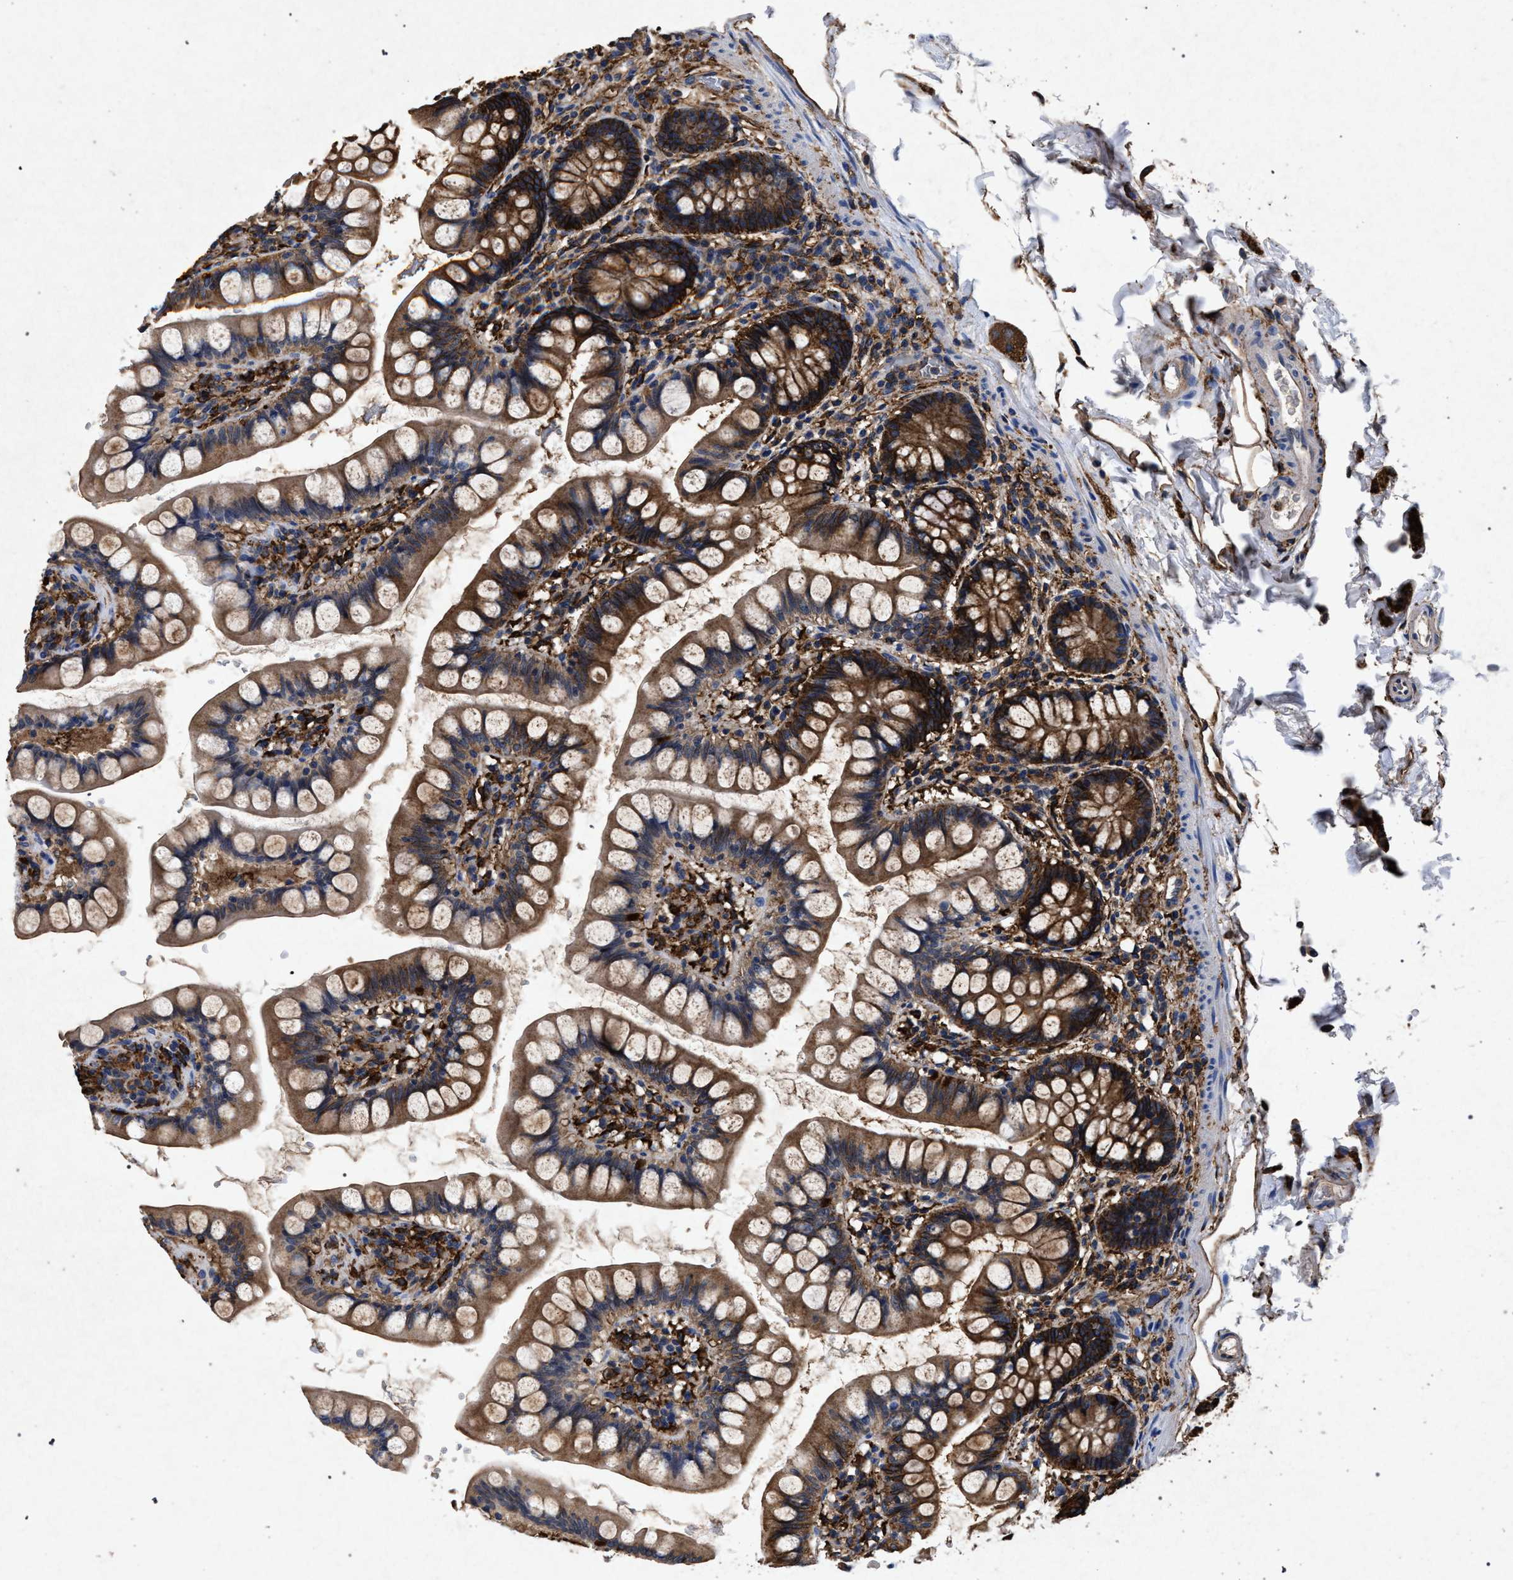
{"staining": {"intensity": "strong", "quantity": ">75%", "location": "cytoplasmic/membranous"}, "tissue": "small intestine", "cell_type": "Glandular cells", "image_type": "normal", "snomed": [{"axis": "morphology", "description": "Normal tissue, NOS"}, {"axis": "topography", "description": "Small intestine"}], "caption": "An immunohistochemistry image of normal tissue is shown. Protein staining in brown shows strong cytoplasmic/membranous positivity in small intestine within glandular cells.", "gene": "MARCKS", "patient": {"sex": "female", "age": 58}}